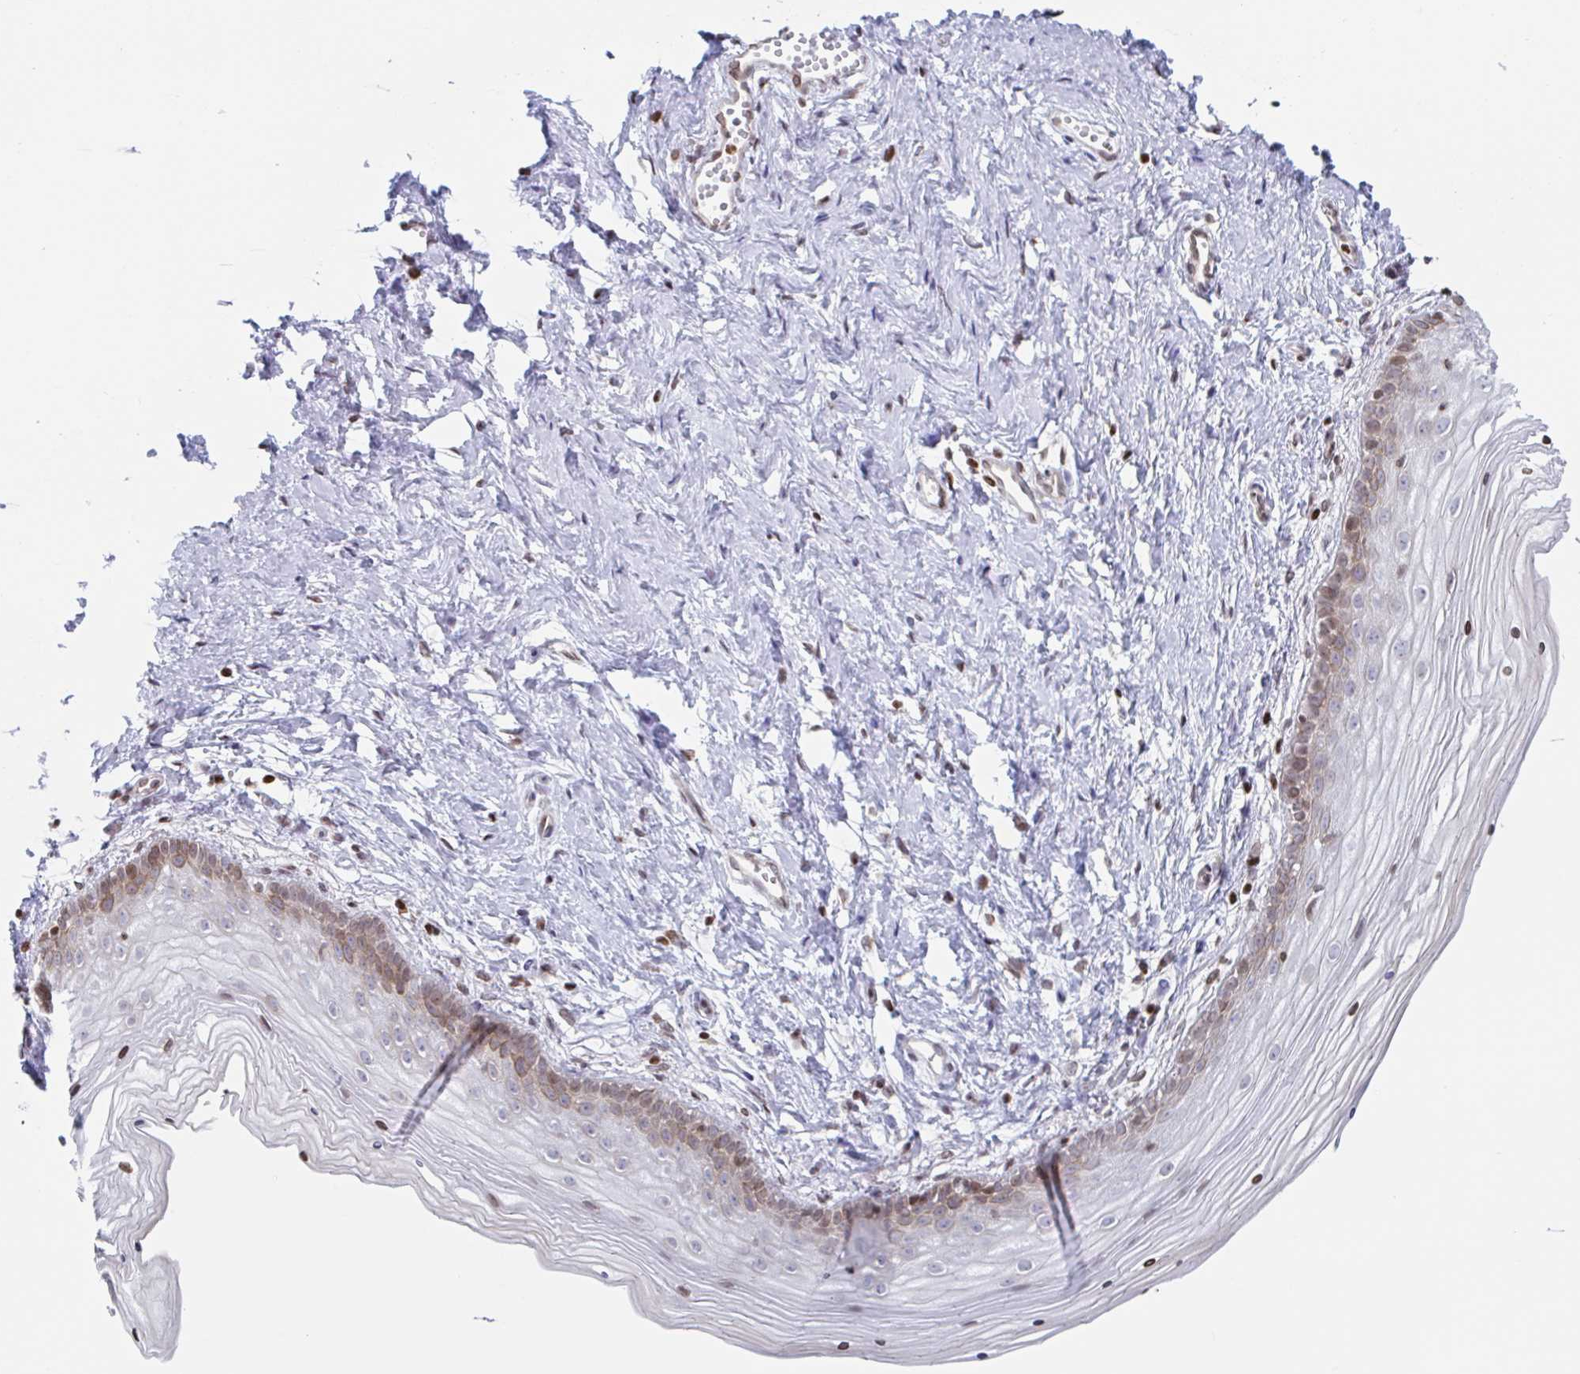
{"staining": {"intensity": "moderate", "quantity": "25%-75%", "location": "nuclear"}, "tissue": "vagina", "cell_type": "Squamous epithelial cells", "image_type": "normal", "snomed": [{"axis": "morphology", "description": "Normal tissue, NOS"}, {"axis": "topography", "description": "Vagina"}], "caption": "Immunohistochemical staining of normal human vagina demonstrates moderate nuclear protein staining in about 25%-75% of squamous epithelial cells. Immunohistochemistry (ihc) stains the protein in brown and the nuclei are stained blue.", "gene": "NOL6", "patient": {"sex": "female", "age": 38}}